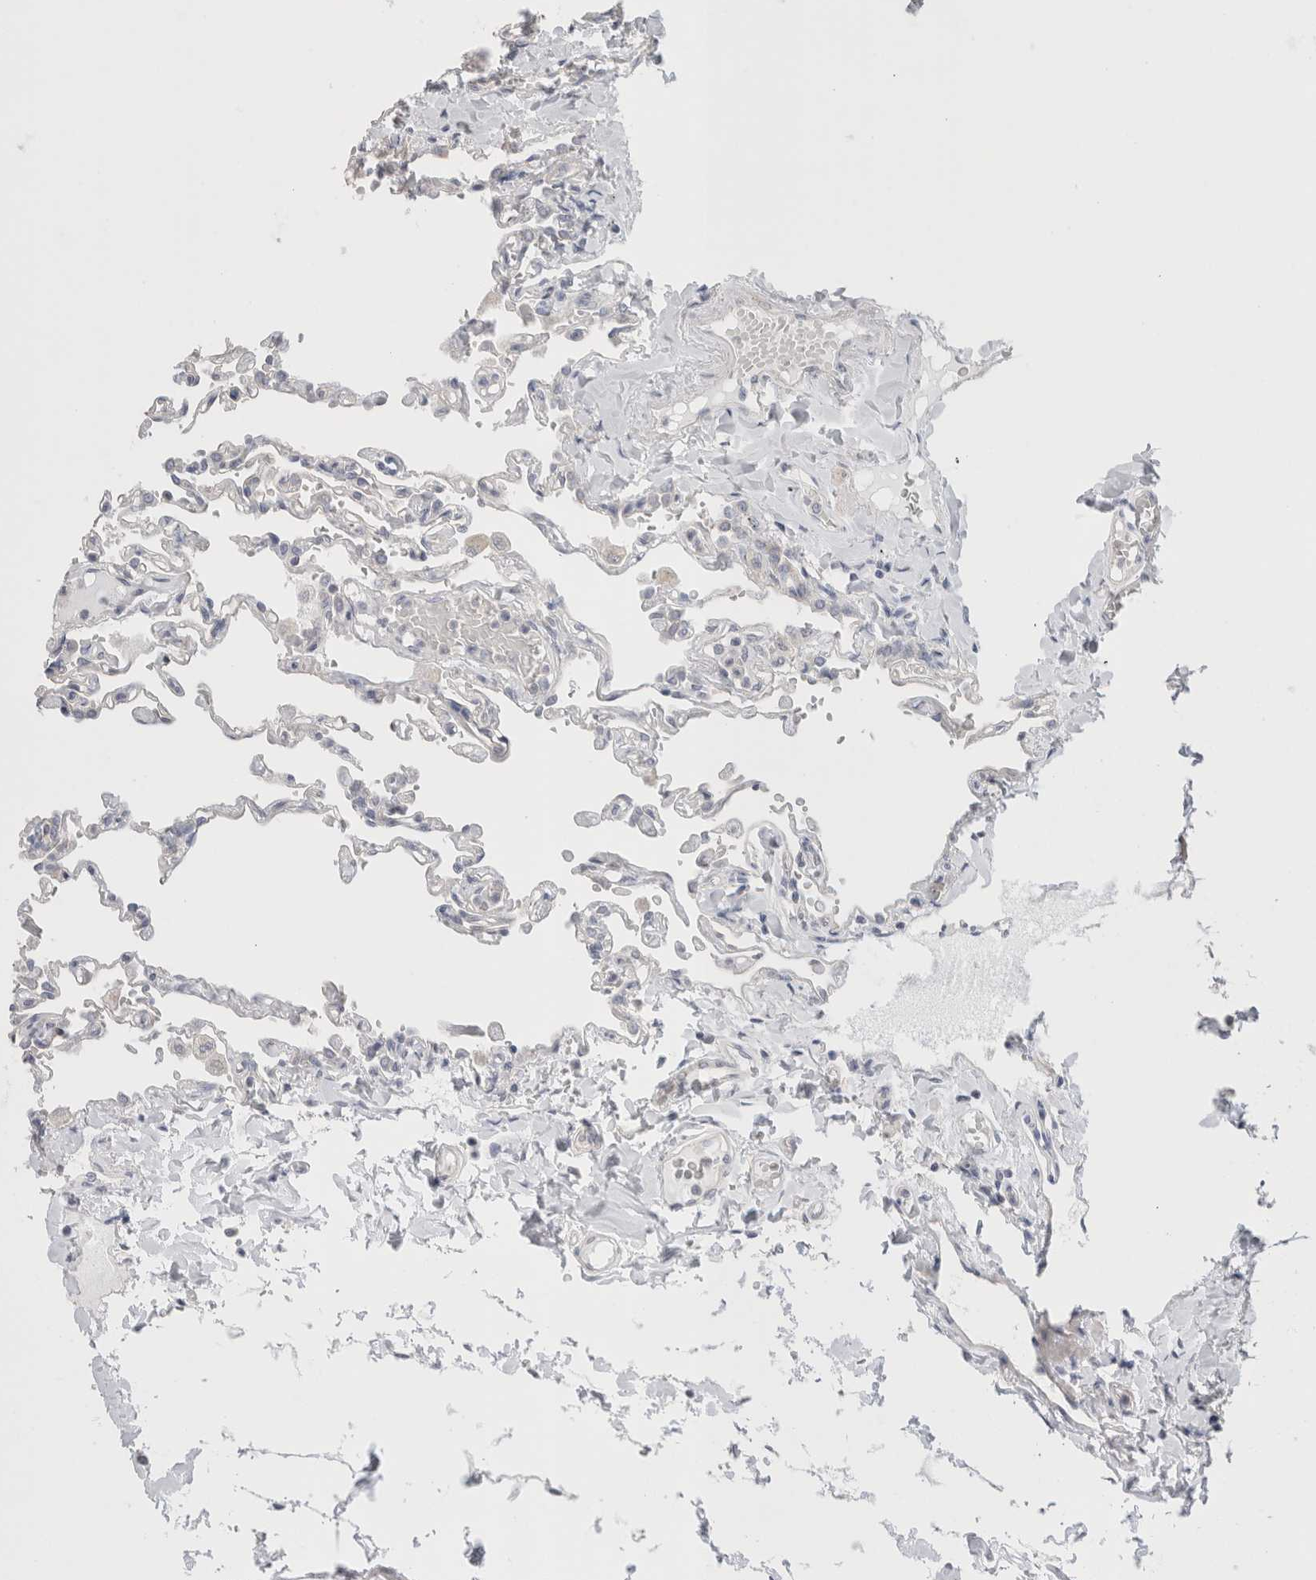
{"staining": {"intensity": "negative", "quantity": "none", "location": "none"}, "tissue": "lung", "cell_type": "Alveolar cells", "image_type": "normal", "snomed": [{"axis": "morphology", "description": "Normal tissue, NOS"}, {"axis": "topography", "description": "Lung"}], "caption": "Immunohistochemistry image of benign lung: lung stained with DAB (3,3'-diaminobenzidine) exhibits no significant protein staining in alveolar cells.", "gene": "DMD", "patient": {"sex": "male", "age": 21}}